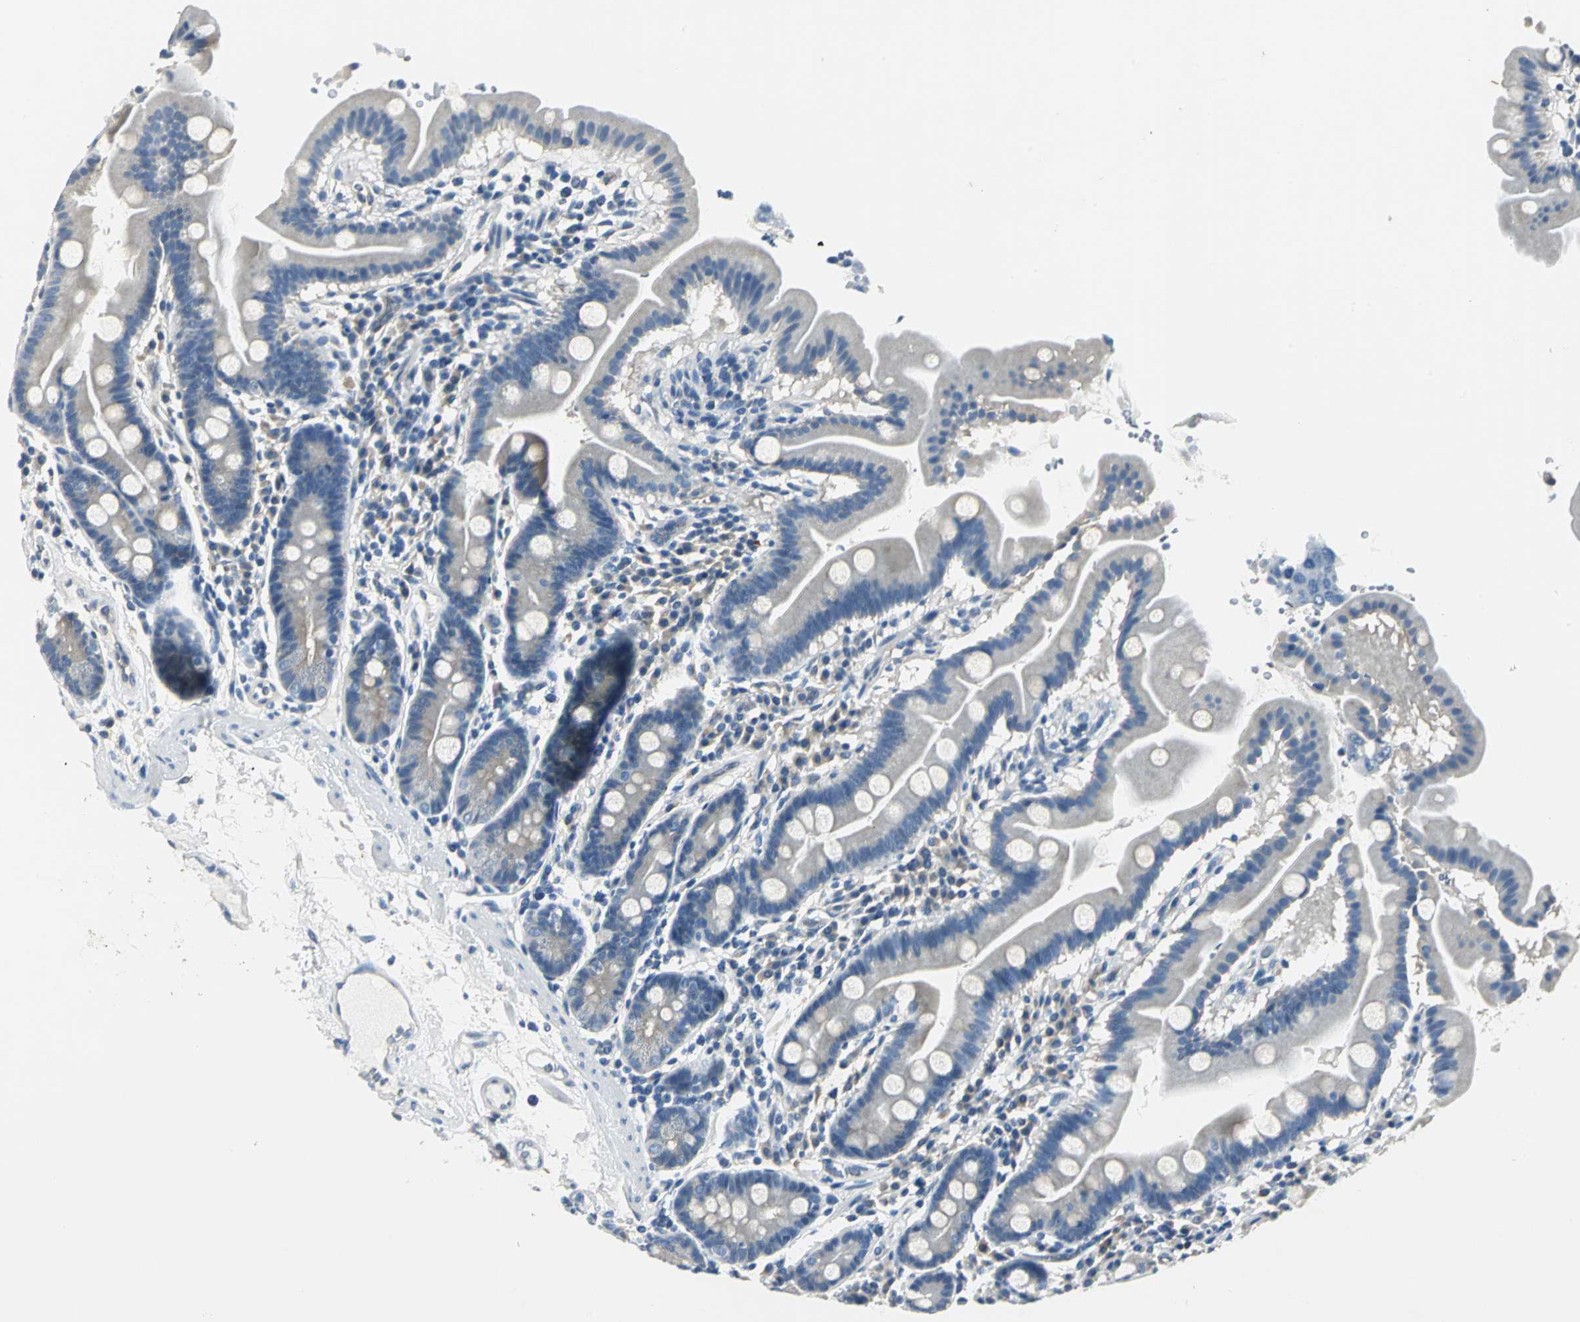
{"staining": {"intensity": "weak", "quantity": "<25%", "location": "cytoplasmic/membranous"}, "tissue": "duodenum", "cell_type": "Glandular cells", "image_type": "normal", "snomed": [{"axis": "morphology", "description": "Normal tissue, NOS"}, {"axis": "topography", "description": "Duodenum"}], "caption": "Glandular cells show no significant protein expression in unremarkable duodenum.", "gene": "RIPOR1", "patient": {"sex": "male", "age": 50}}